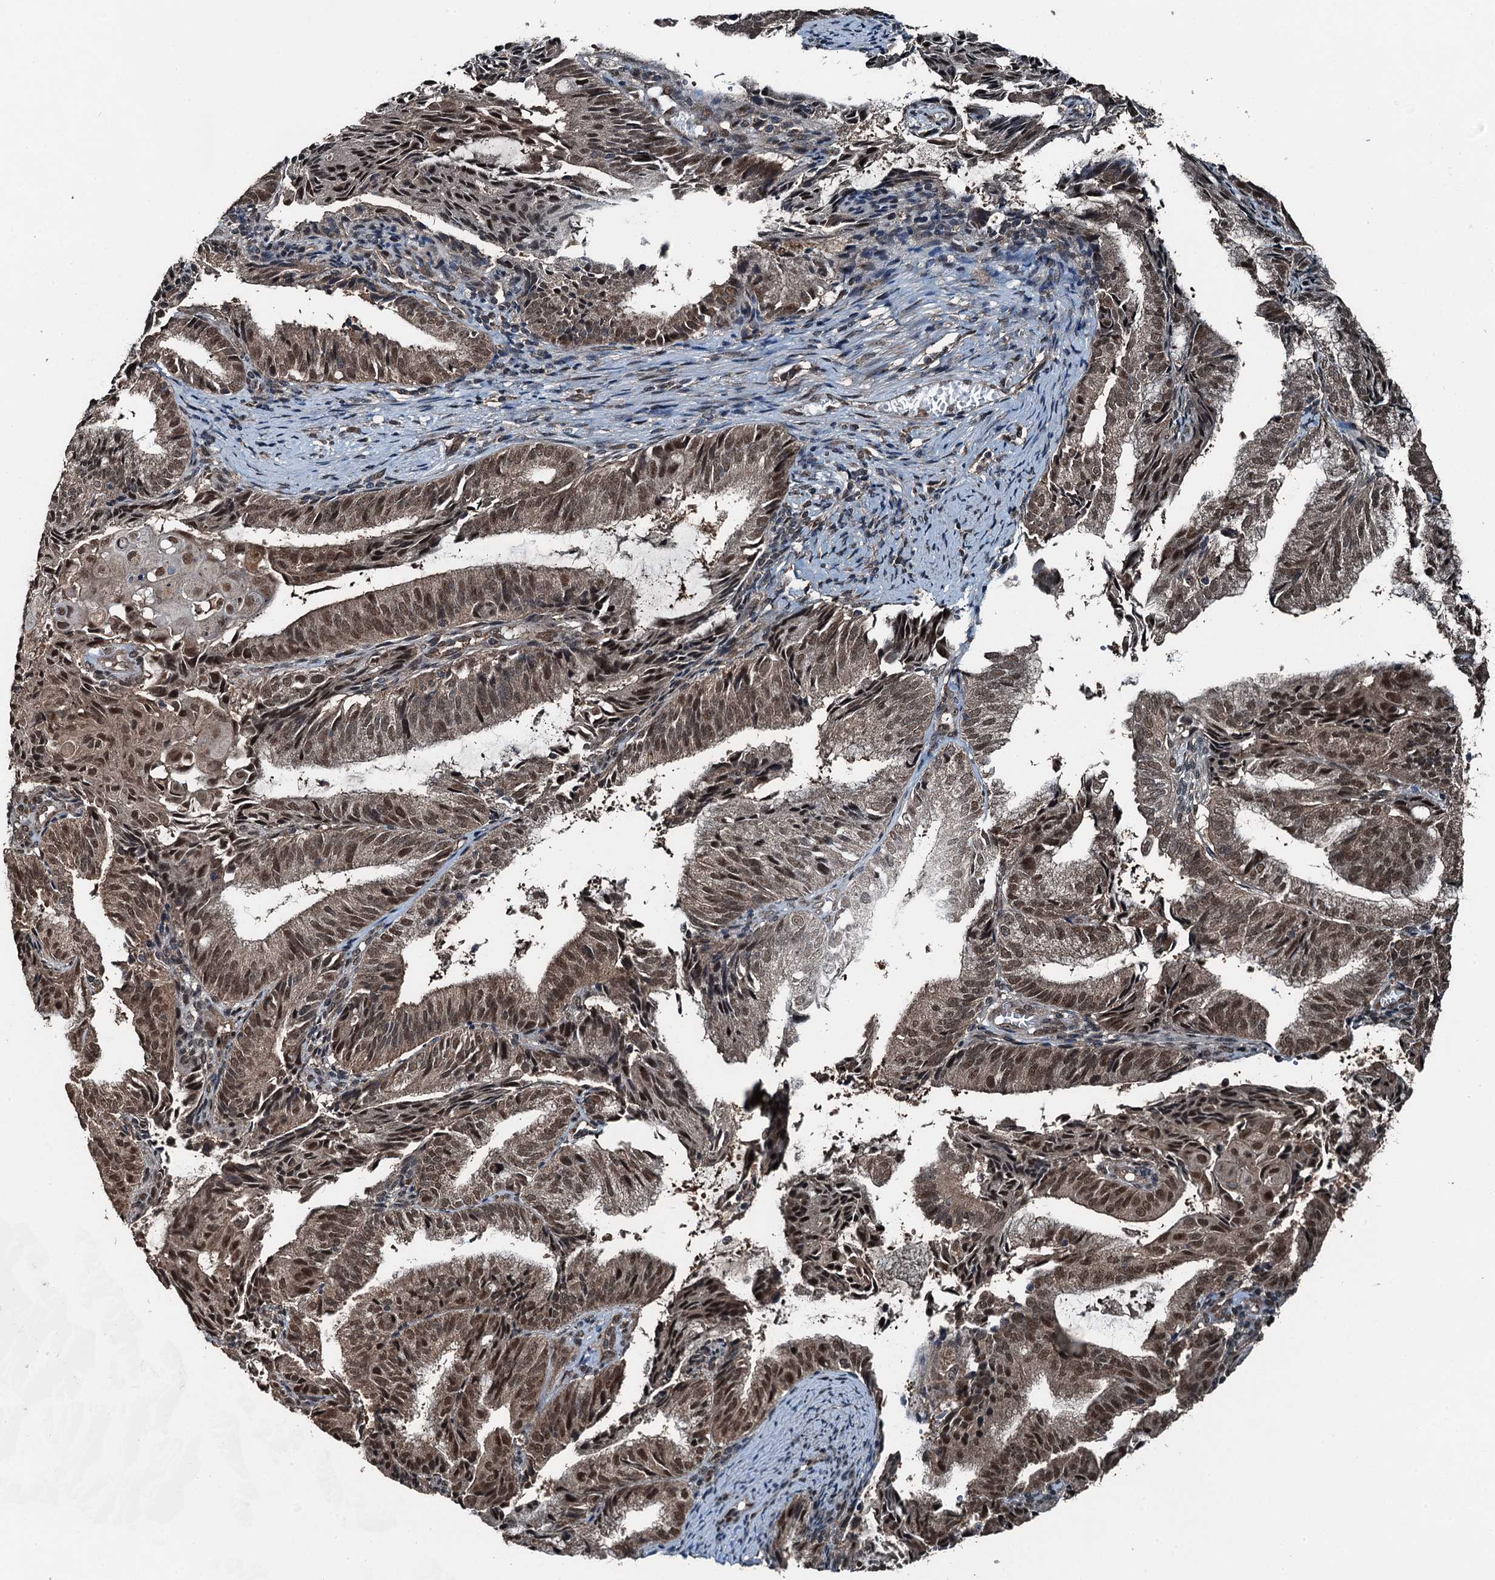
{"staining": {"intensity": "moderate", "quantity": ">75%", "location": "nuclear"}, "tissue": "endometrial cancer", "cell_type": "Tumor cells", "image_type": "cancer", "snomed": [{"axis": "morphology", "description": "Adenocarcinoma, NOS"}, {"axis": "topography", "description": "Endometrium"}], "caption": "Protein analysis of endometrial adenocarcinoma tissue demonstrates moderate nuclear staining in approximately >75% of tumor cells. The staining was performed using DAB (3,3'-diaminobenzidine), with brown indicating positive protein expression. Nuclei are stained blue with hematoxylin.", "gene": "UBXN6", "patient": {"sex": "female", "age": 49}}